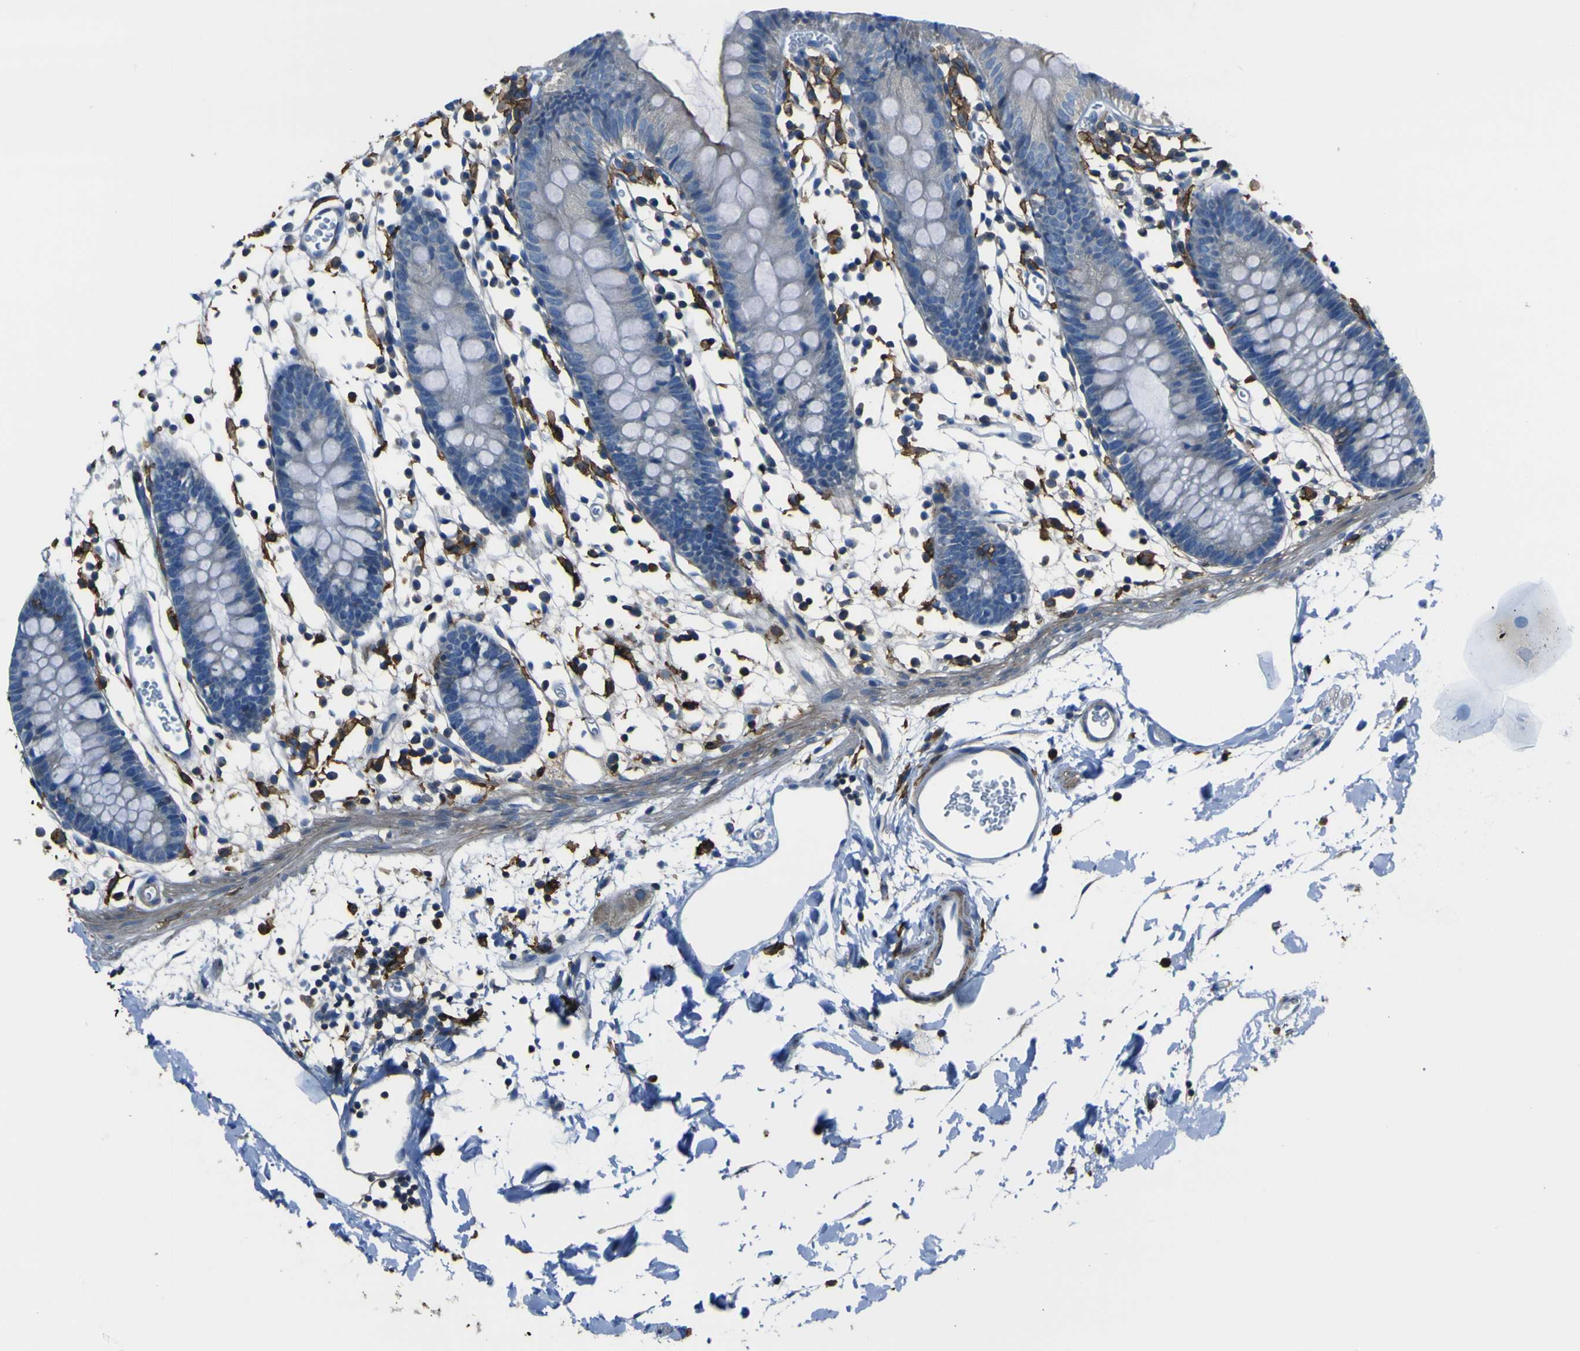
{"staining": {"intensity": "negative", "quantity": "none", "location": "none"}, "tissue": "colon", "cell_type": "Endothelial cells", "image_type": "normal", "snomed": [{"axis": "morphology", "description": "Normal tissue, NOS"}, {"axis": "topography", "description": "Colon"}], "caption": "An IHC histopathology image of normal colon is shown. There is no staining in endothelial cells of colon.", "gene": "LAIR1", "patient": {"sex": "male", "age": 14}}